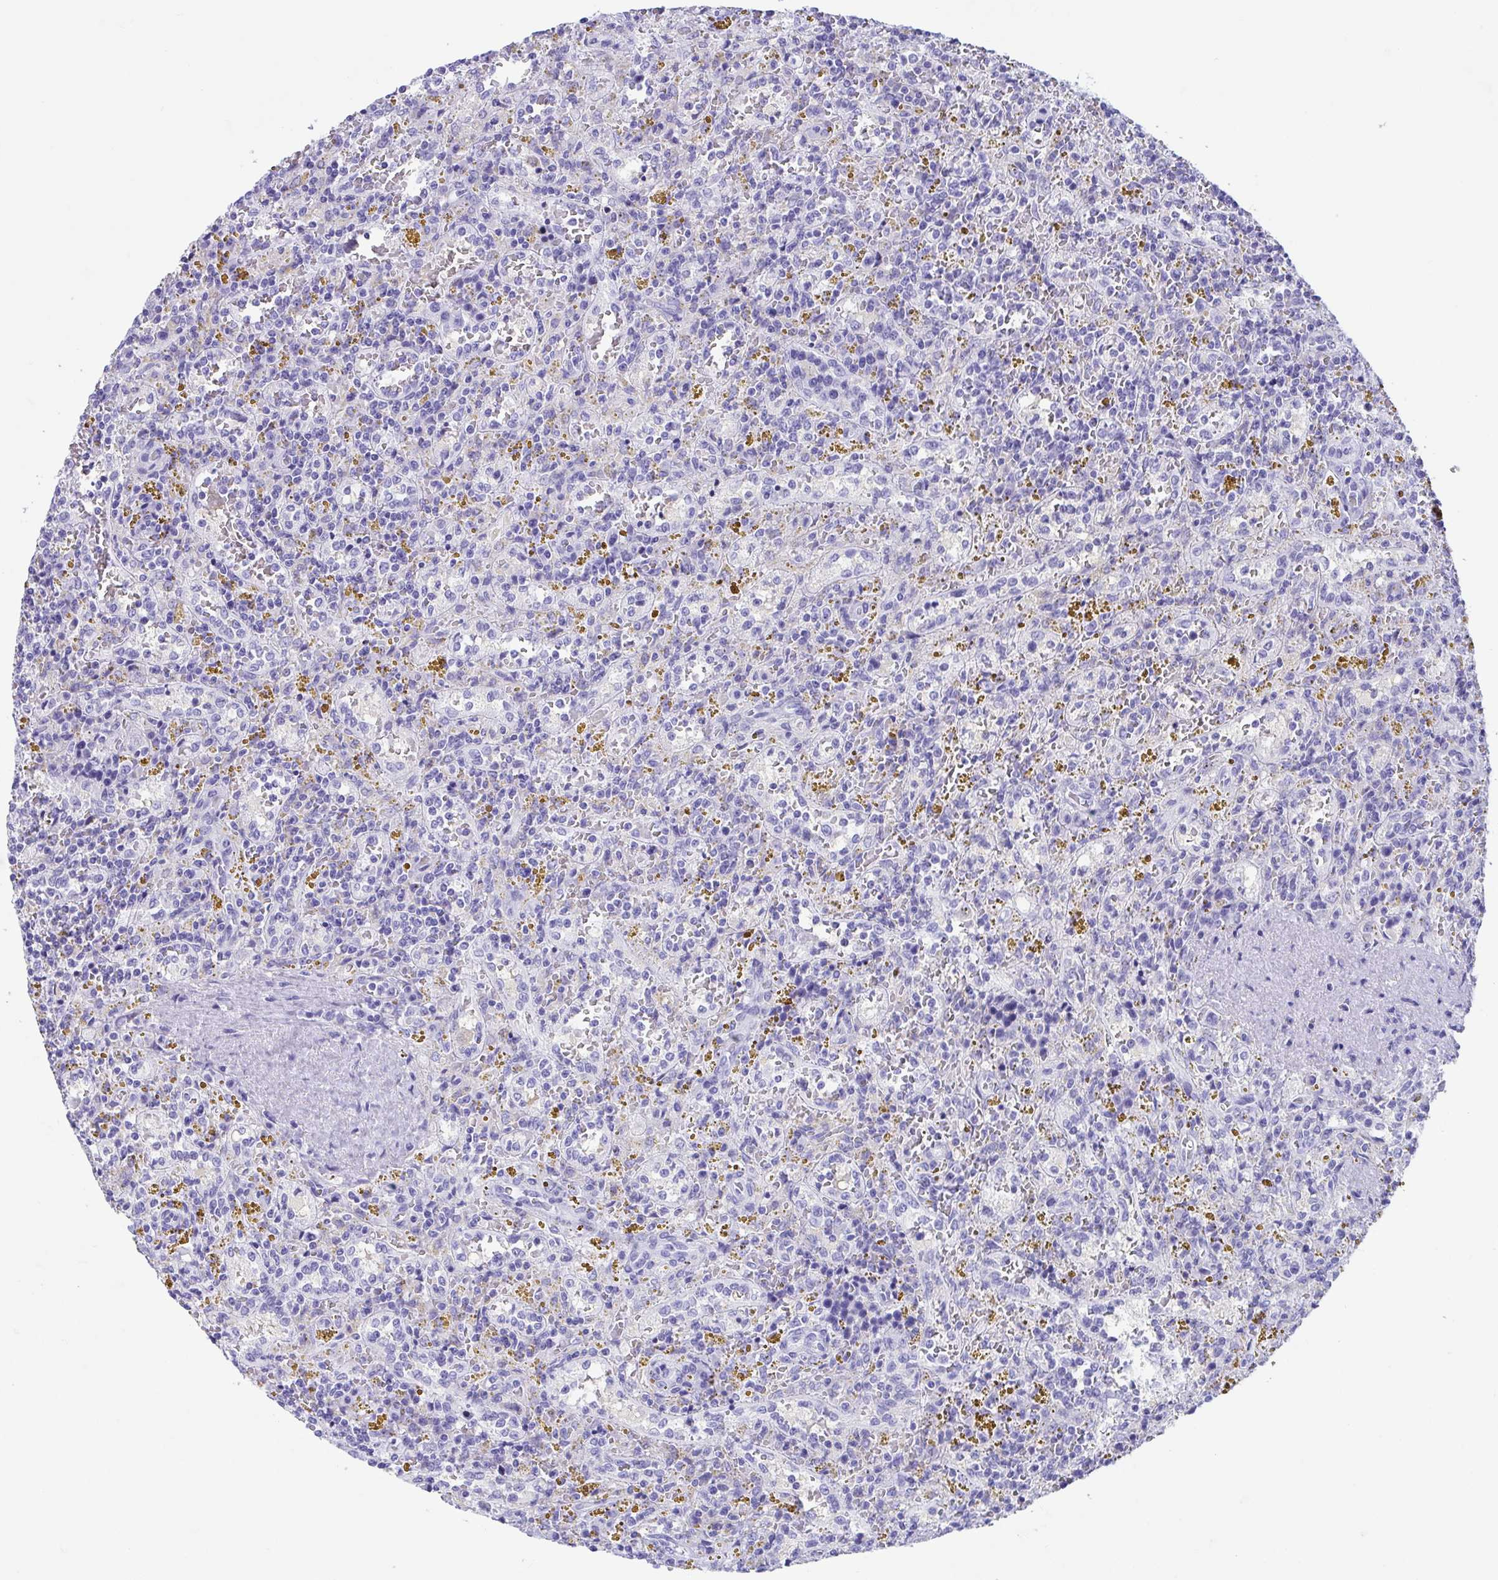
{"staining": {"intensity": "negative", "quantity": "none", "location": "none"}, "tissue": "lymphoma", "cell_type": "Tumor cells", "image_type": "cancer", "snomed": [{"axis": "morphology", "description": "Malignant lymphoma, non-Hodgkin's type, Low grade"}, {"axis": "topography", "description": "Spleen"}], "caption": "The micrograph reveals no staining of tumor cells in low-grade malignant lymphoma, non-Hodgkin's type.", "gene": "TMEM35A", "patient": {"sex": "female", "age": 65}}